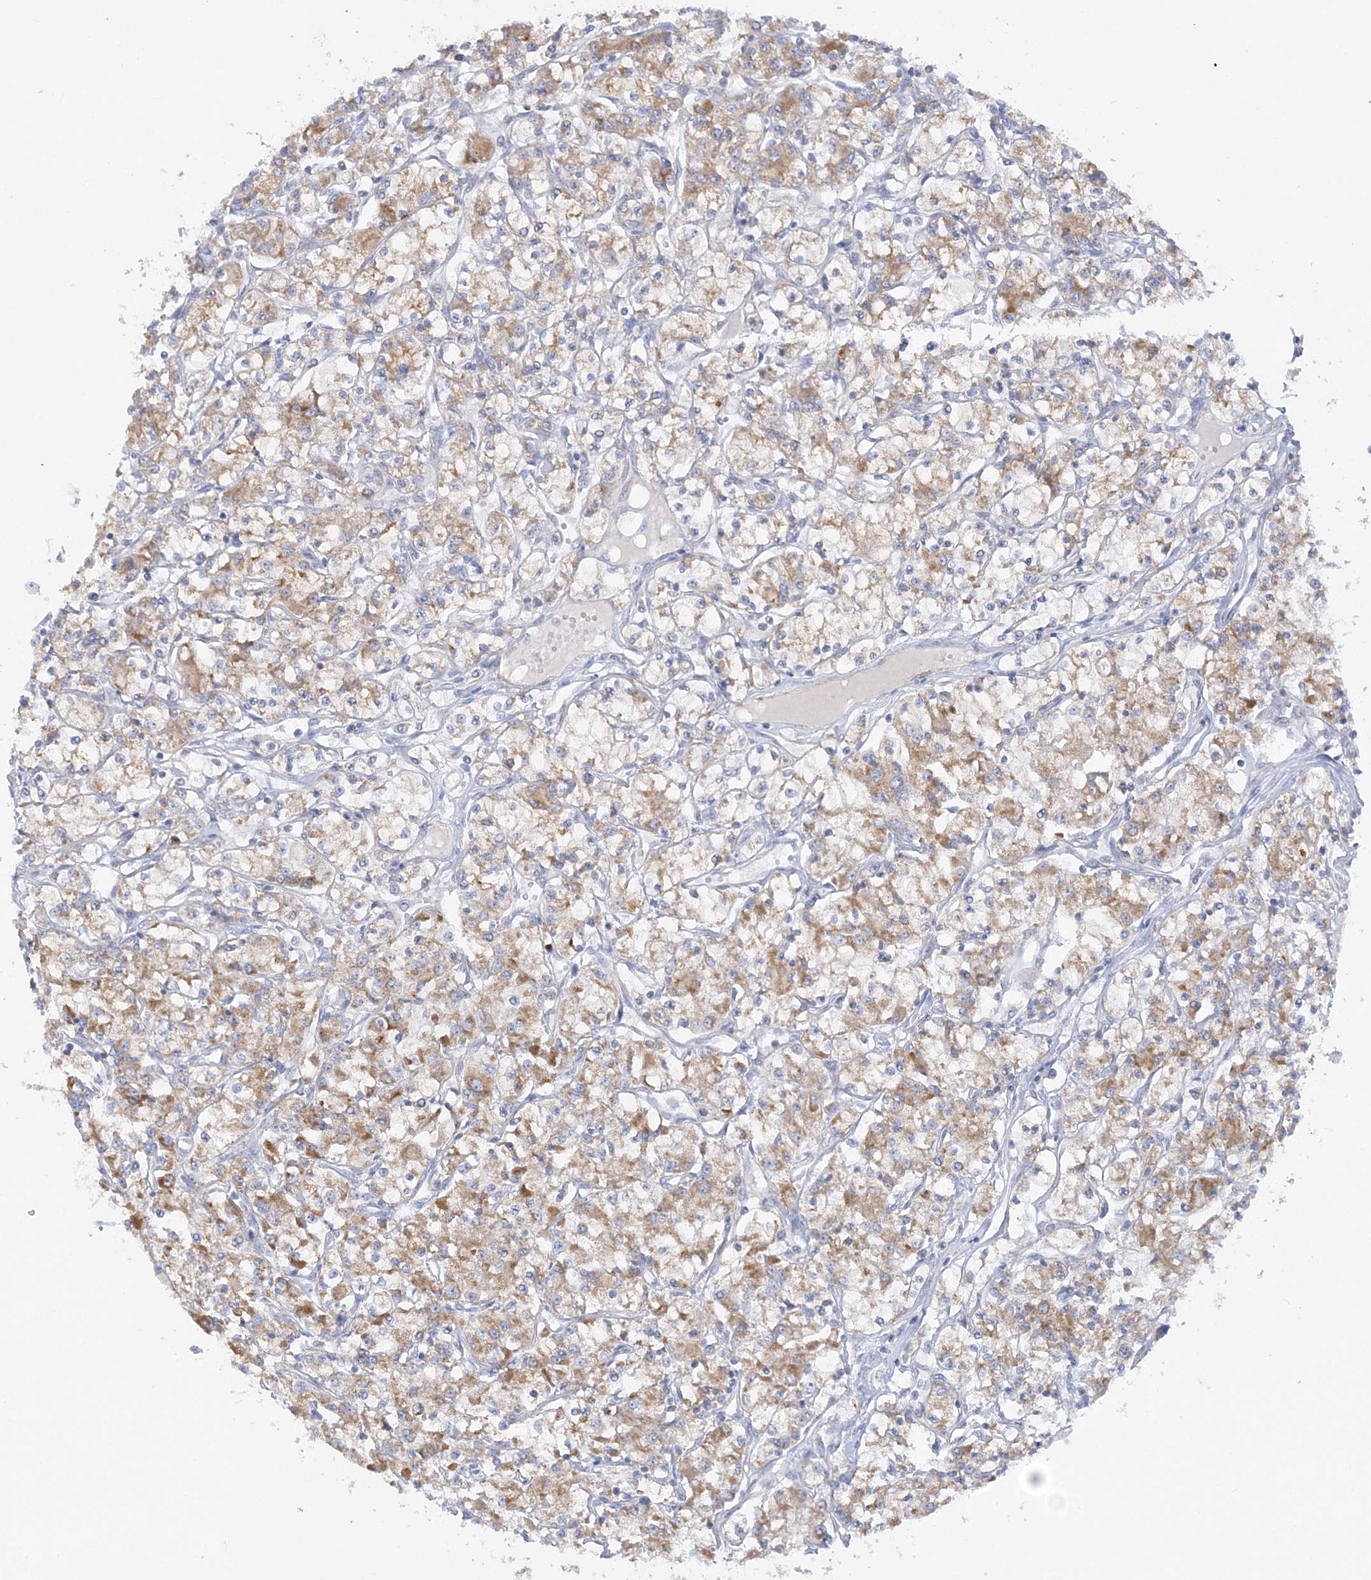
{"staining": {"intensity": "moderate", "quantity": "25%-75%", "location": "cytoplasmic/membranous"}, "tissue": "renal cancer", "cell_type": "Tumor cells", "image_type": "cancer", "snomed": [{"axis": "morphology", "description": "Adenocarcinoma, NOS"}, {"axis": "topography", "description": "Kidney"}], "caption": "About 25%-75% of tumor cells in renal cancer (adenocarcinoma) reveal moderate cytoplasmic/membranous protein staining as visualized by brown immunohistochemical staining.", "gene": "TBC1D14", "patient": {"sex": "female", "age": 59}}